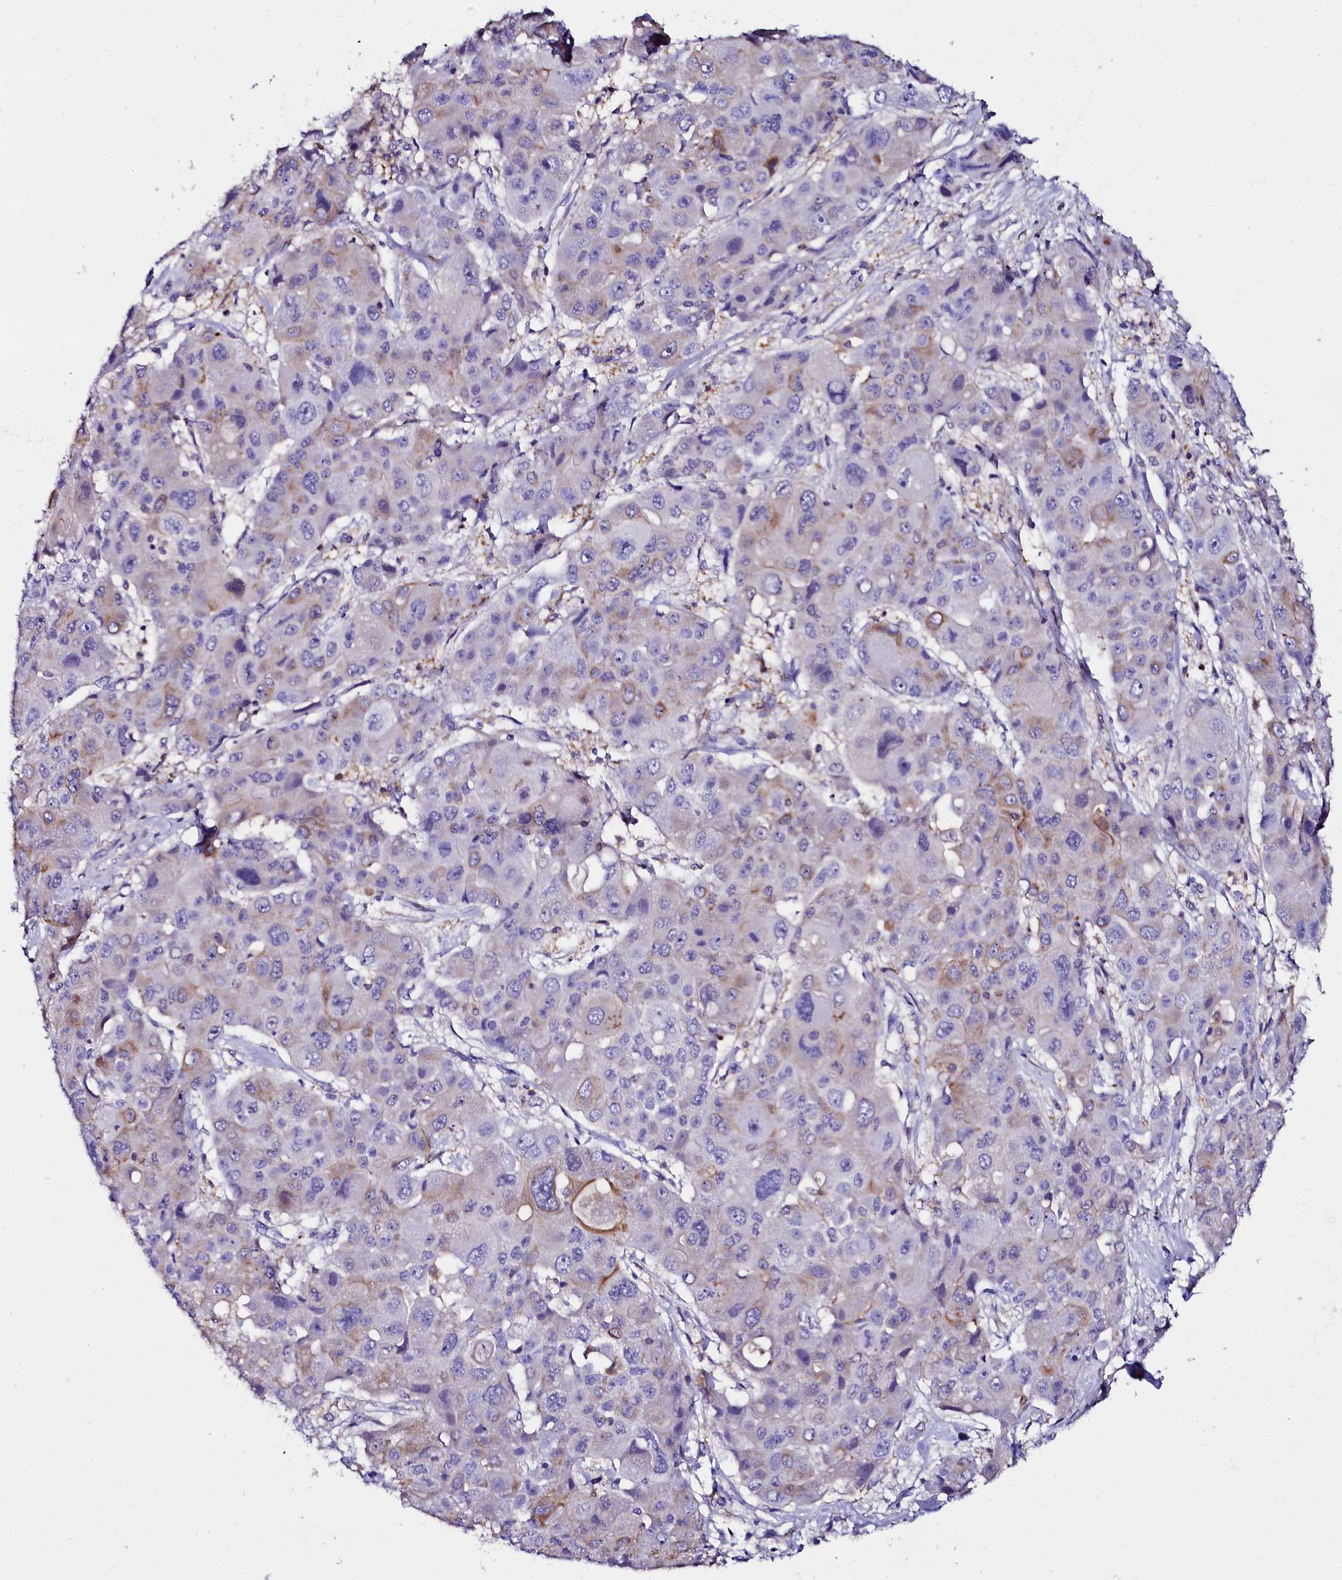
{"staining": {"intensity": "weak", "quantity": "<25%", "location": "cytoplasmic/membranous"}, "tissue": "liver cancer", "cell_type": "Tumor cells", "image_type": "cancer", "snomed": [{"axis": "morphology", "description": "Cholangiocarcinoma"}, {"axis": "topography", "description": "Liver"}], "caption": "Immunohistochemical staining of human liver cancer shows no significant expression in tumor cells. (Stains: DAB (3,3'-diaminobenzidine) immunohistochemistry (IHC) with hematoxylin counter stain, Microscopy: brightfield microscopy at high magnification).", "gene": "OTOL1", "patient": {"sex": "male", "age": 67}}